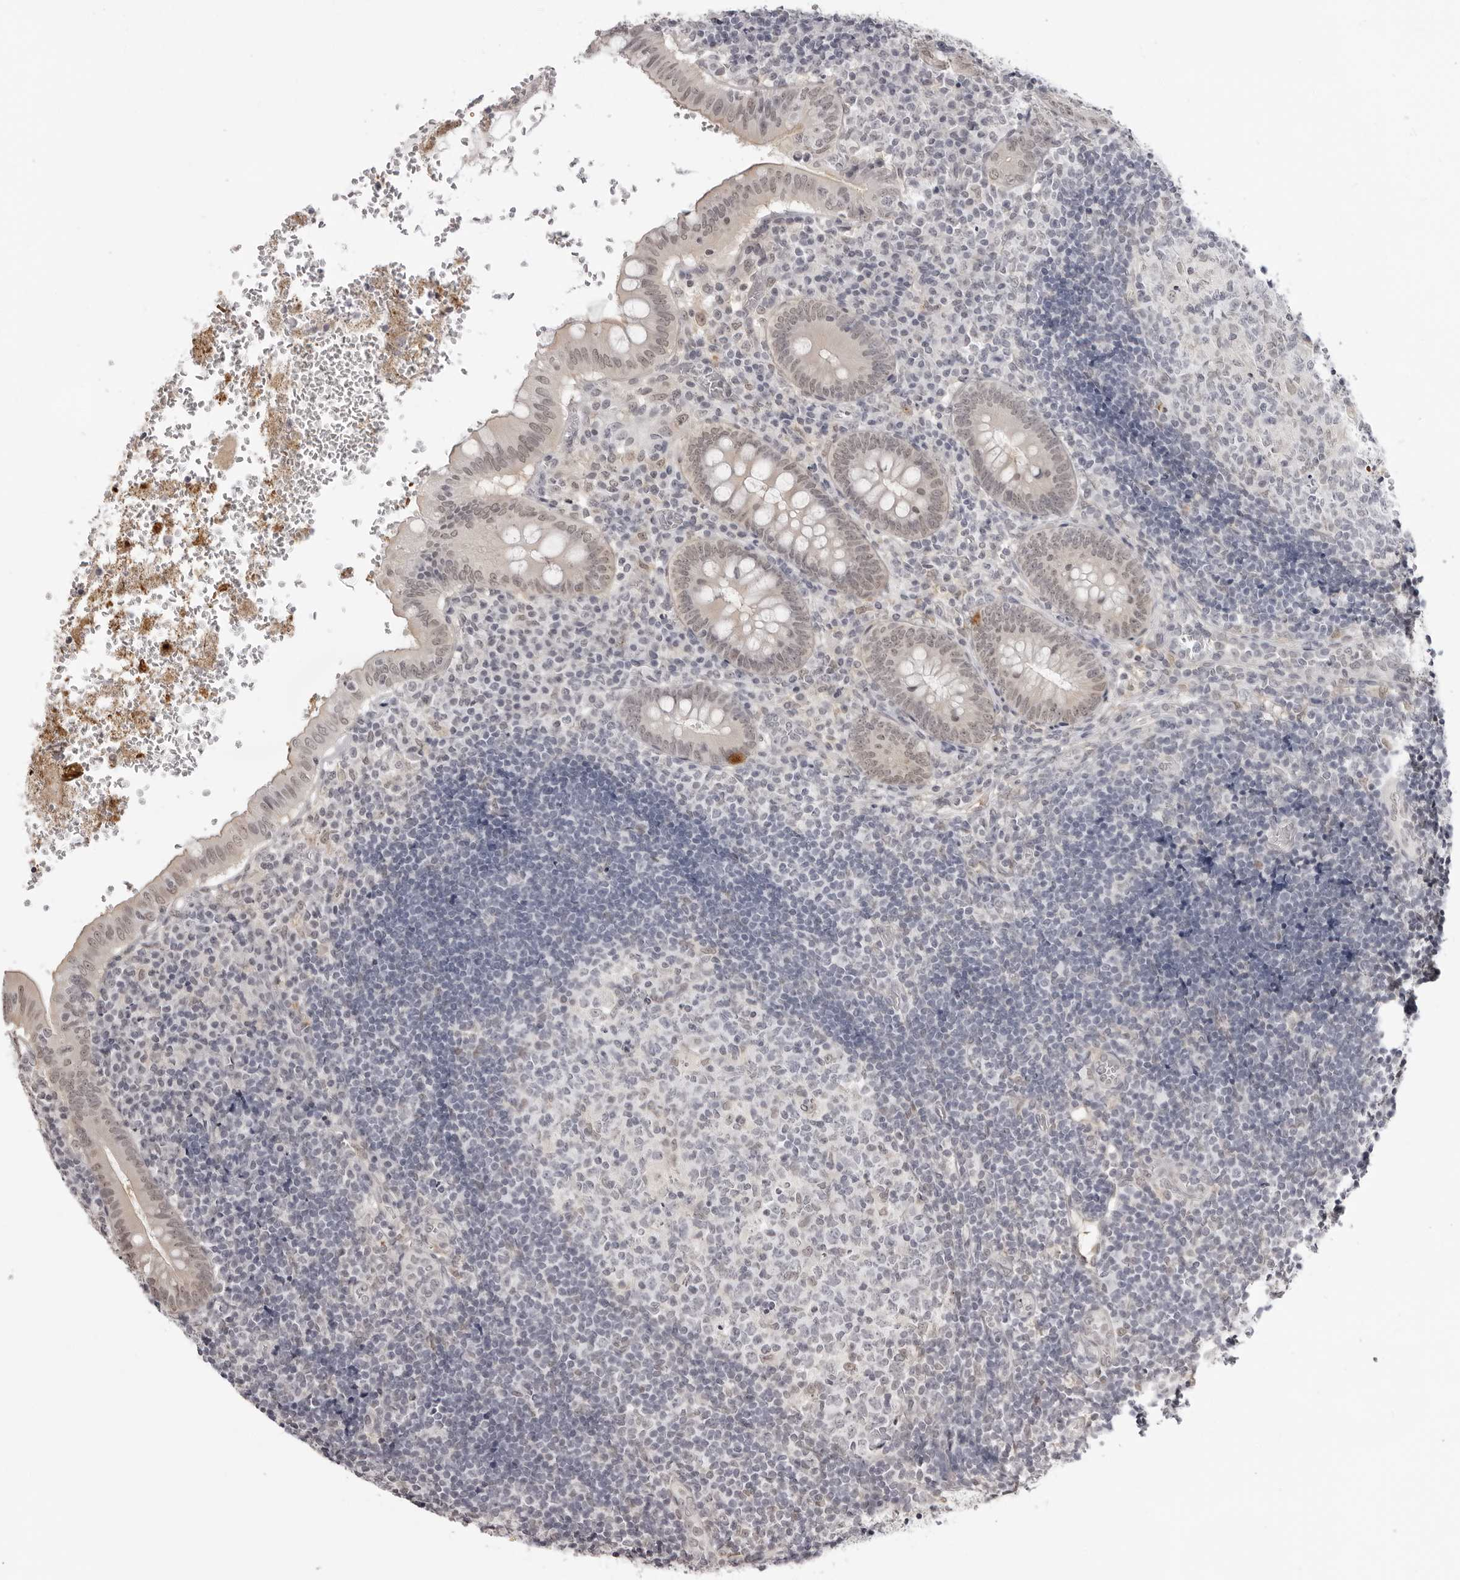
{"staining": {"intensity": "weak", "quantity": "25%-75%", "location": "nuclear"}, "tissue": "appendix", "cell_type": "Glandular cells", "image_type": "normal", "snomed": [{"axis": "morphology", "description": "Normal tissue, NOS"}, {"axis": "topography", "description": "Appendix"}], "caption": "Appendix stained with DAB IHC demonstrates low levels of weak nuclear positivity in approximately 25%-75% of glandular cells. Using DAB (brown) and hematoxylin (blue) stains, captured at high magnification using brightfield microscopy.", "gene": "SRGAP2", "patient": {"sex": "male", "age": 8}}